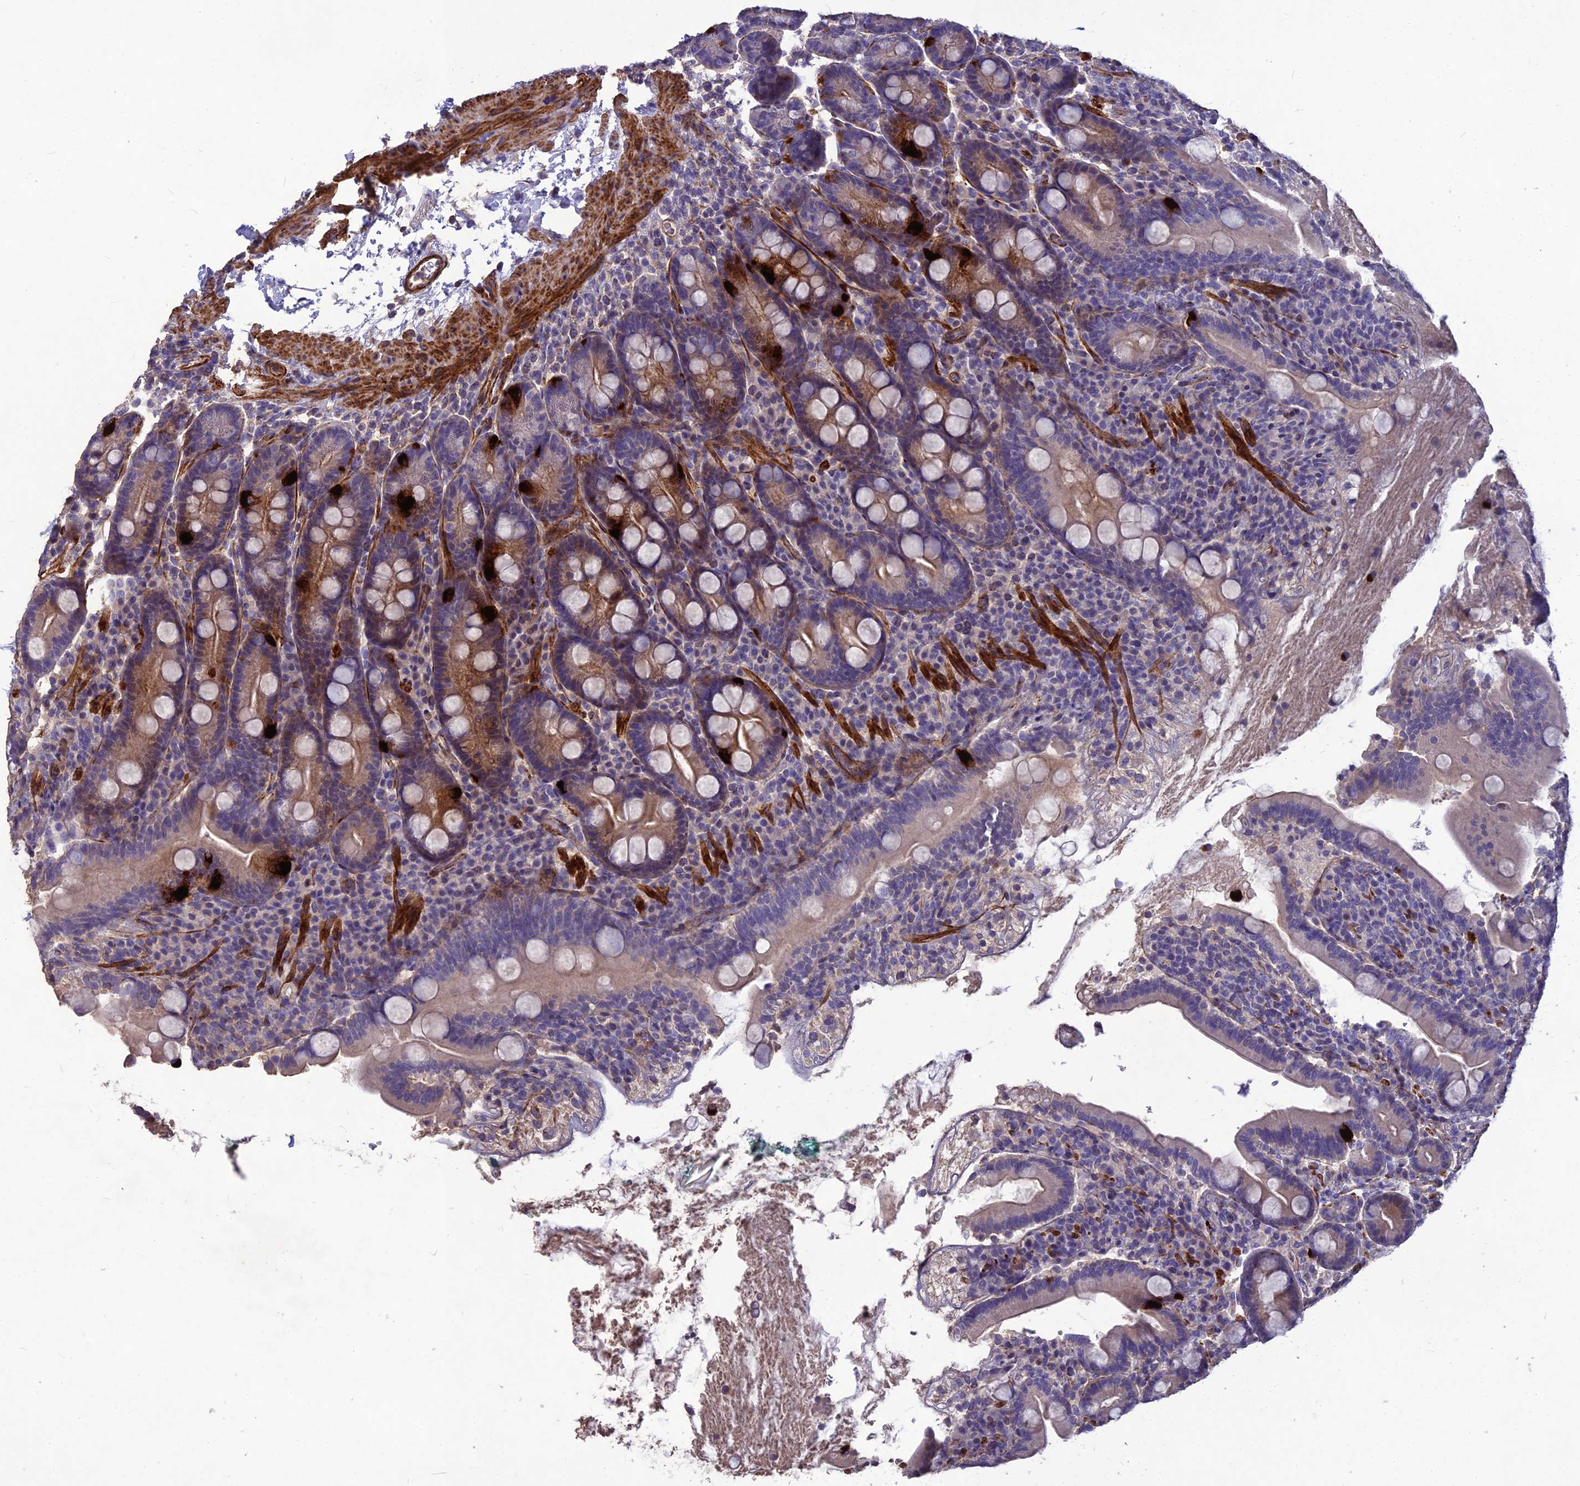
{"staining": {"intensity": "strong", "quantity": "<25%", "location": "cytoplasmic/membranous"}, "tissue": "duodenum", "cell_type": "Glandular cells", "image_type": "normal", "snomed": [{"axis": "morphology", "description": "Normal tissue, NOS"}, {"axis": "topography", "description": "Duodenum"}], "caption": "Protein expression analysis of normal duodenum reveals strong cytoplasmic/membranous staining in about <25% of glandular cells.", "gene": "CLUH", "patient": {"sex": "male", "age": 35}}